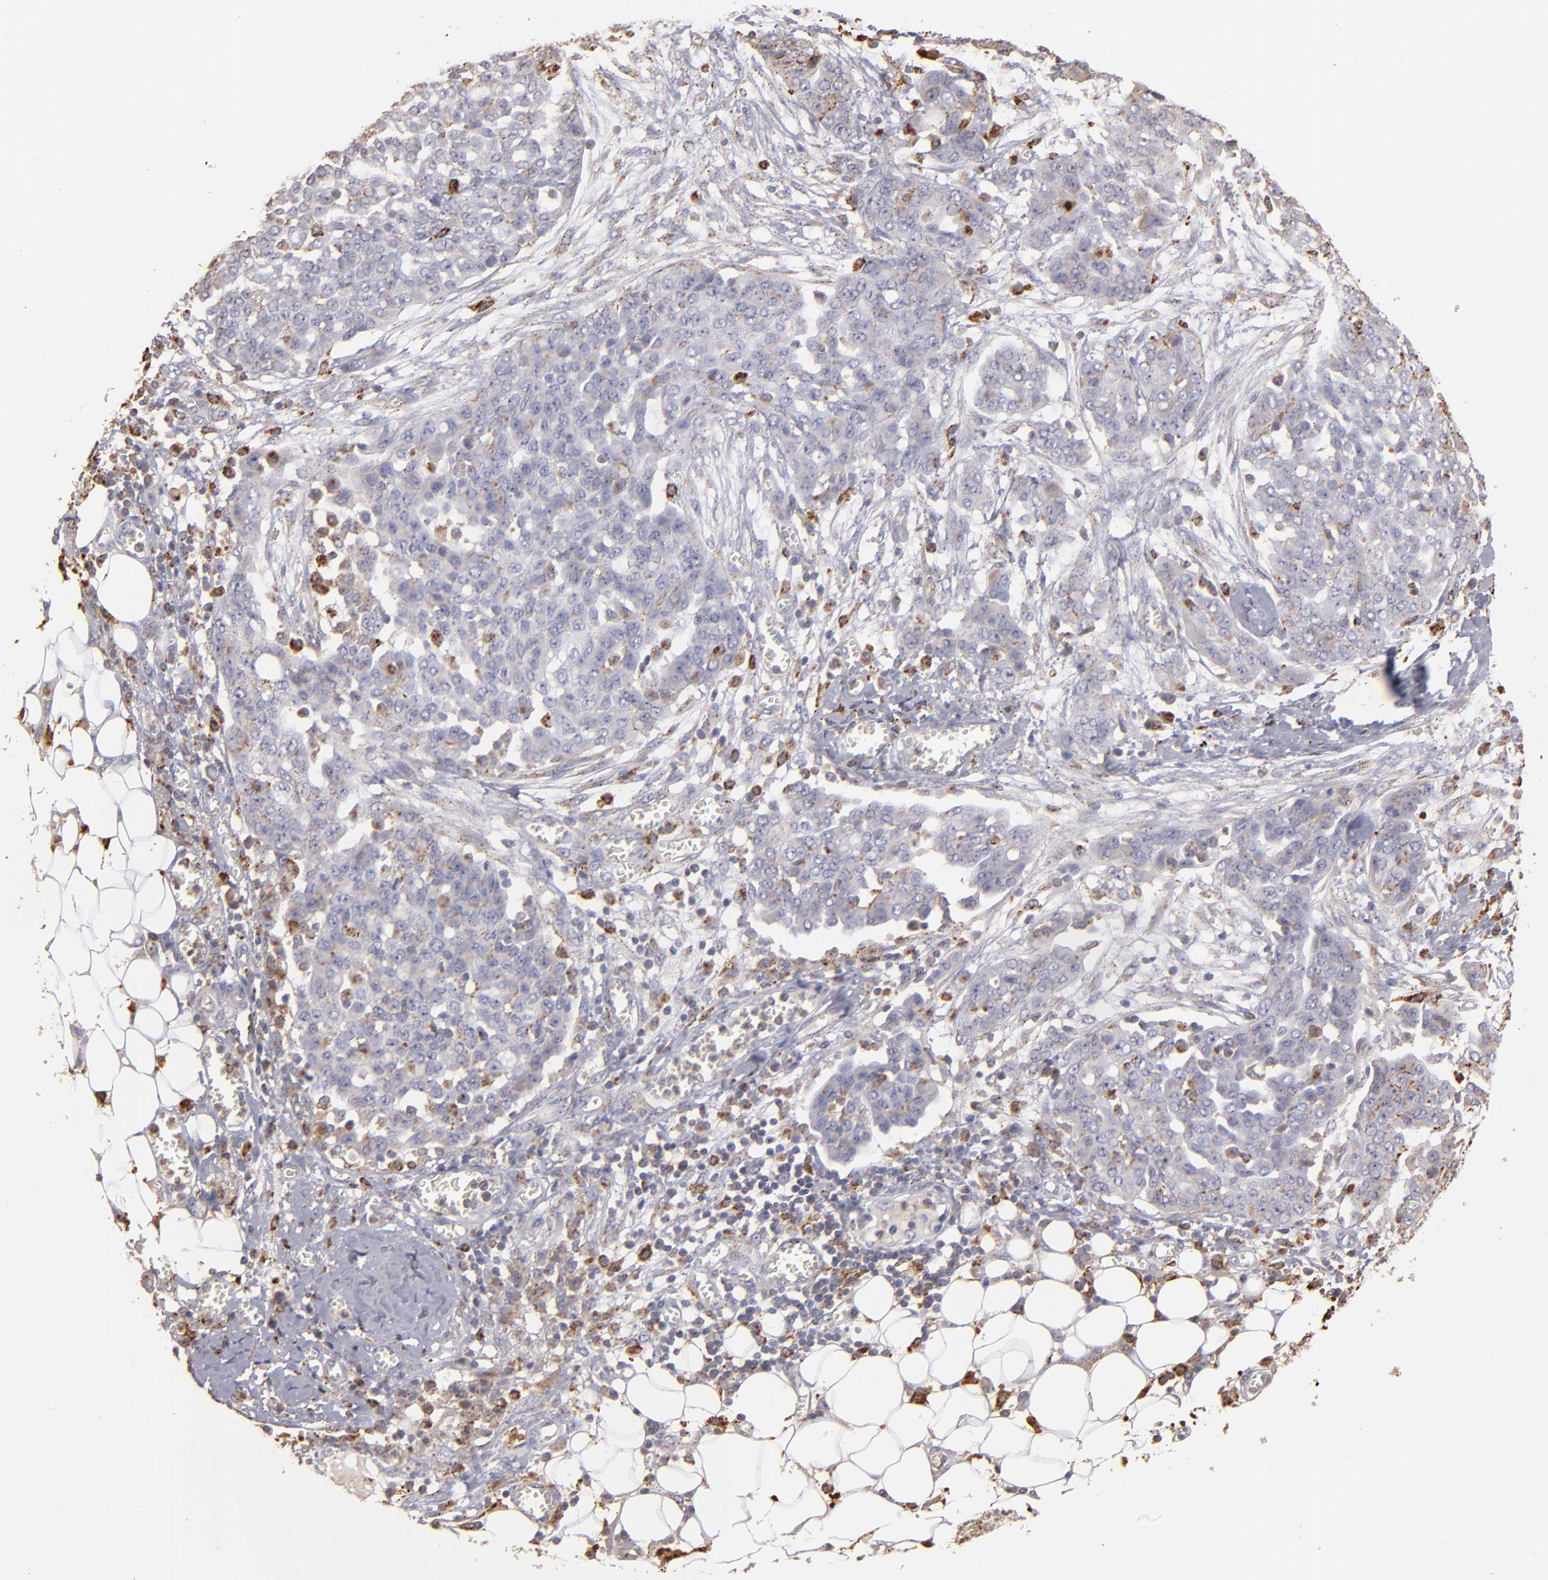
{"staining": {"intensity": "moderate", "quantity": "25%-75%", "location": "cytoplasmic/membranous"}, "tissue": "ovarian cancer", "cell_type": "Tumor cells", "image_type": "cancer", "snomed": [{"axis": "morphology", "description": "Cystadenocarcinoma, serous, NOS"}, {"axis": "topography", "description": "Soft tissue"}, {"axis": "topography", "description": "Ovary"}], "caption": "Ovarian serous cystadenocarcinoma stained with a protein marker demonstrates moderate staining in tumor cells.", "gene": "TRAF1", "patient": {"sex": "female", "age": 57}}